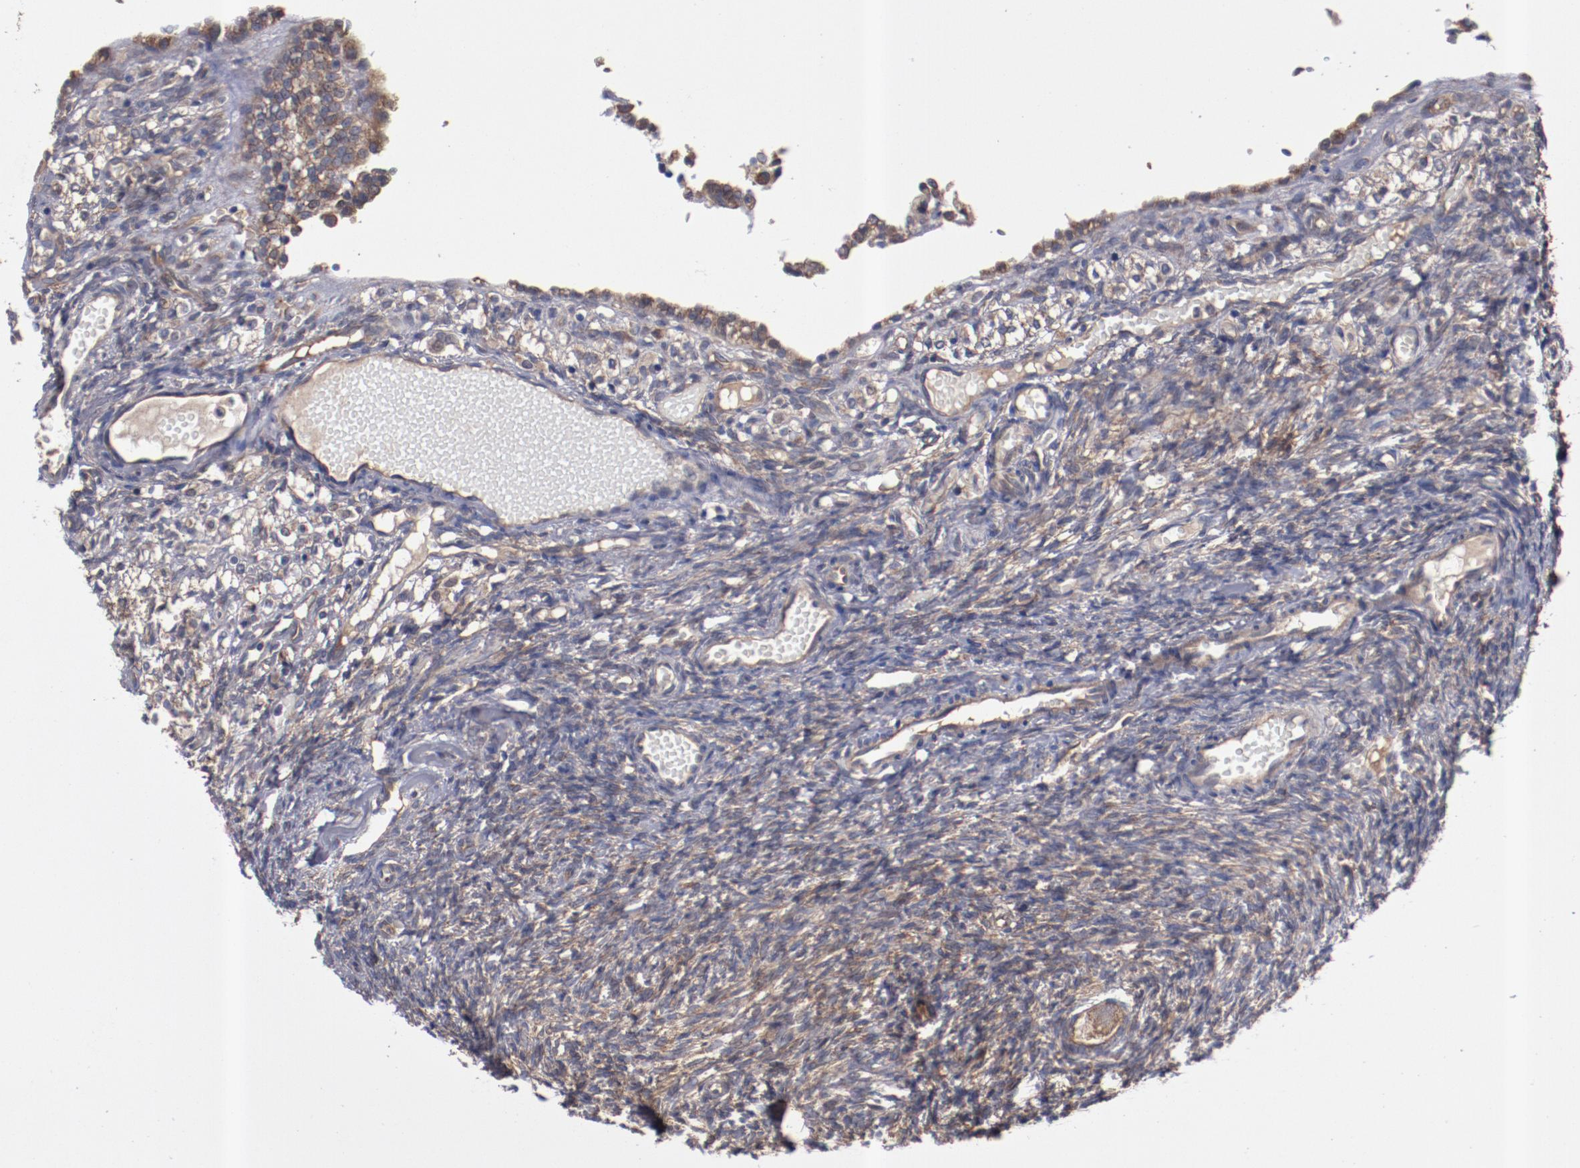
{"staining": {"intensity": "moderate", "quantity": "25%-75%", "location": "cytoplasmic/membranous"}, "tissue": "ovary", "cell_type": "Follicle cells", "image_type": "normal", "snomed": [{"axis": "morphology", "description": "Normal tissue, NOS"}, {"axis": "topography", "description": "Ovary"}], "caption": "Moderate cytoplasmic/membranous protein staining is seen in approximately 25%-75% of follicle cells in ovary.", "gene": "DNAAF2", "patient": {"sex": "female", "age": 35}}